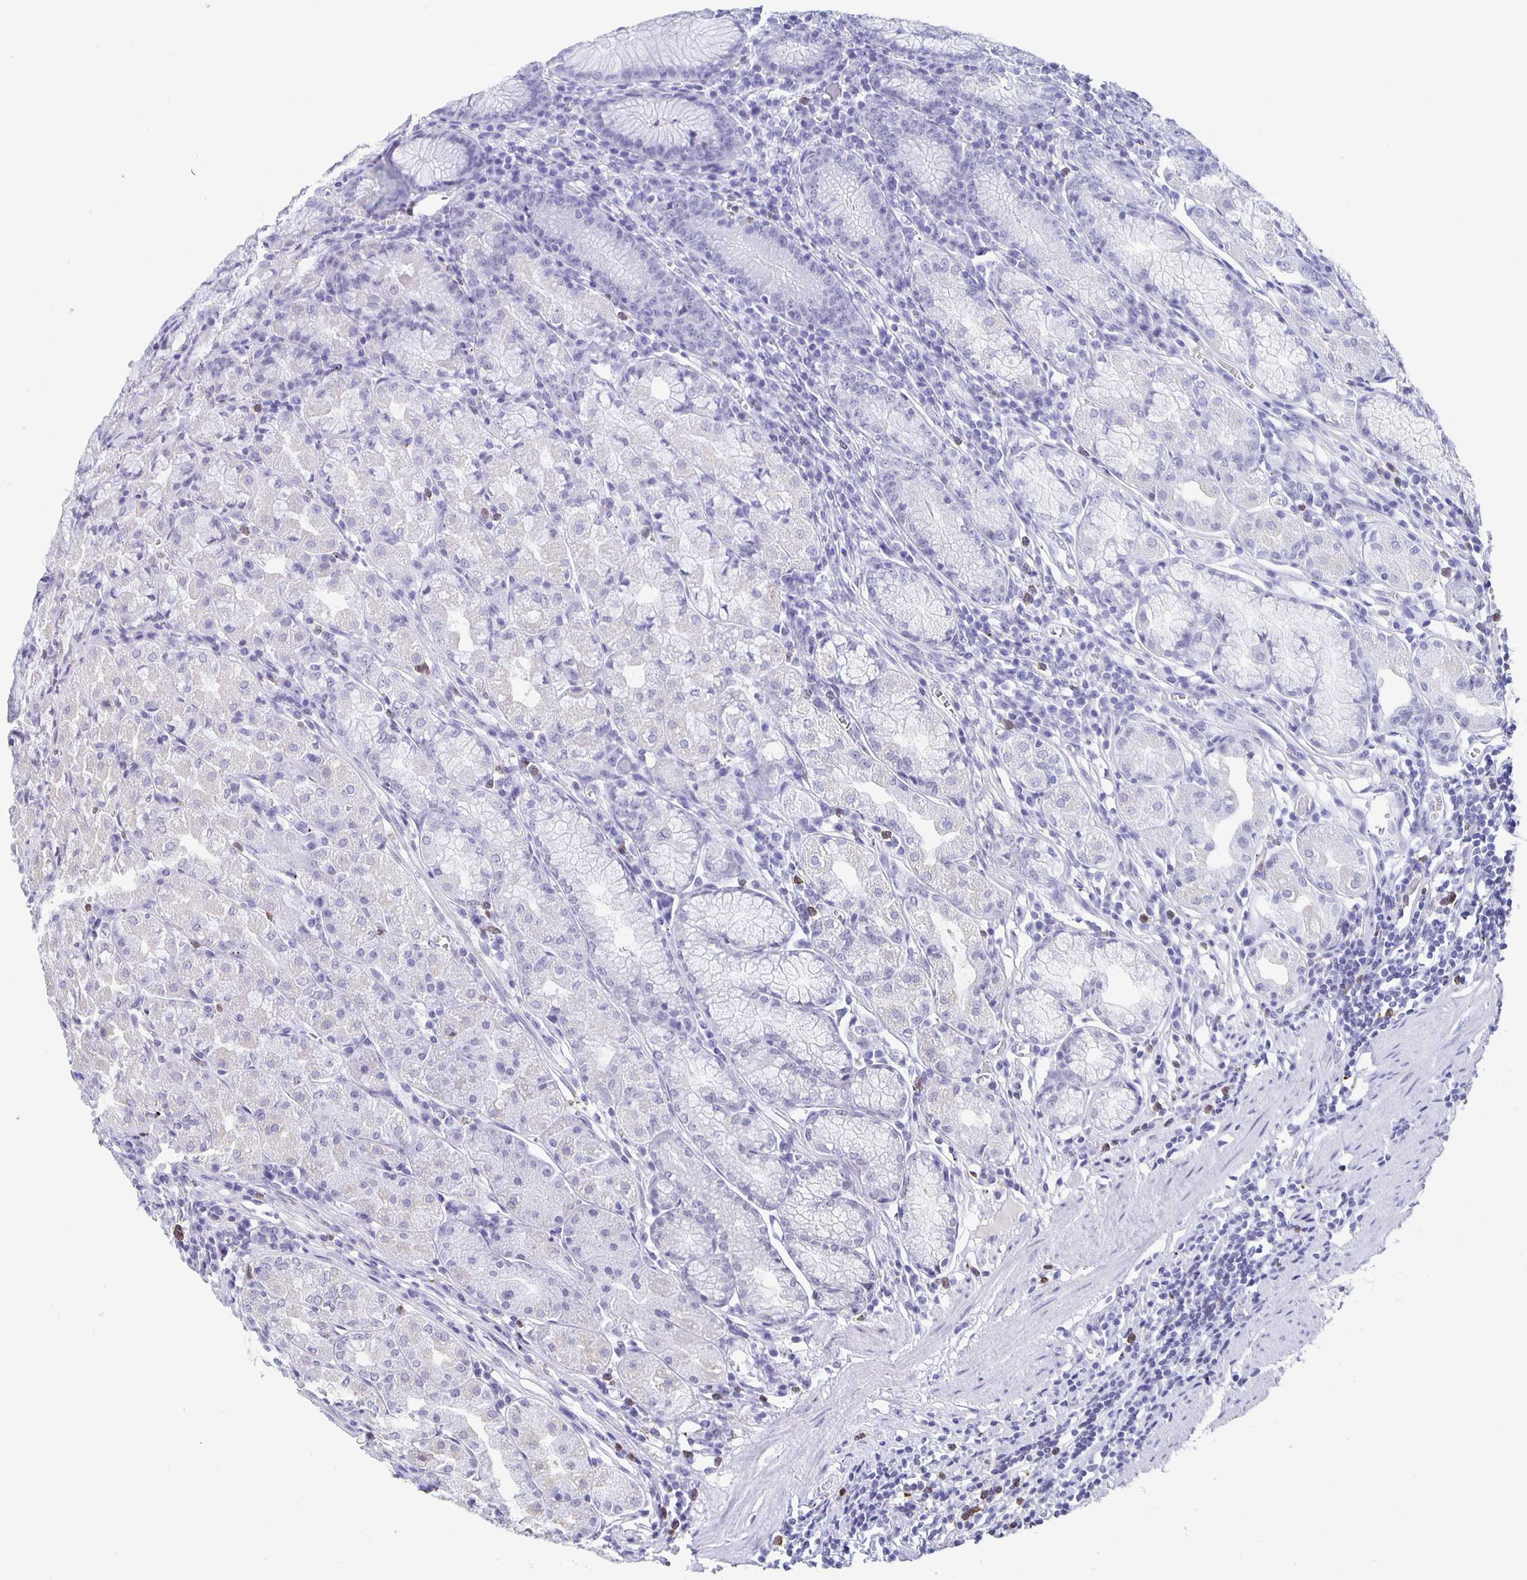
{"staining": {"intensity": "negative", "quantity": "none", "location": "none"}, "tissue": "stomach", "cell_type": "Glandular cells", "image_type": "normal", "snomed": [{"axis": "morphology", "description": "Normal tissue, NOS"}, {"axis": "topography", "description": "Stomach"}], "caption": "High magnification brightfield microscopy of unremarkable stomach stained with DAB (brown) and counterstained with hematoxylin (blue): glandular cells show no significant staining. (DAB IHC visualized using brightfield microscopy, high magnification).", "gene": "ZNF691", "patient": {"sex": "male", "age": 55}}